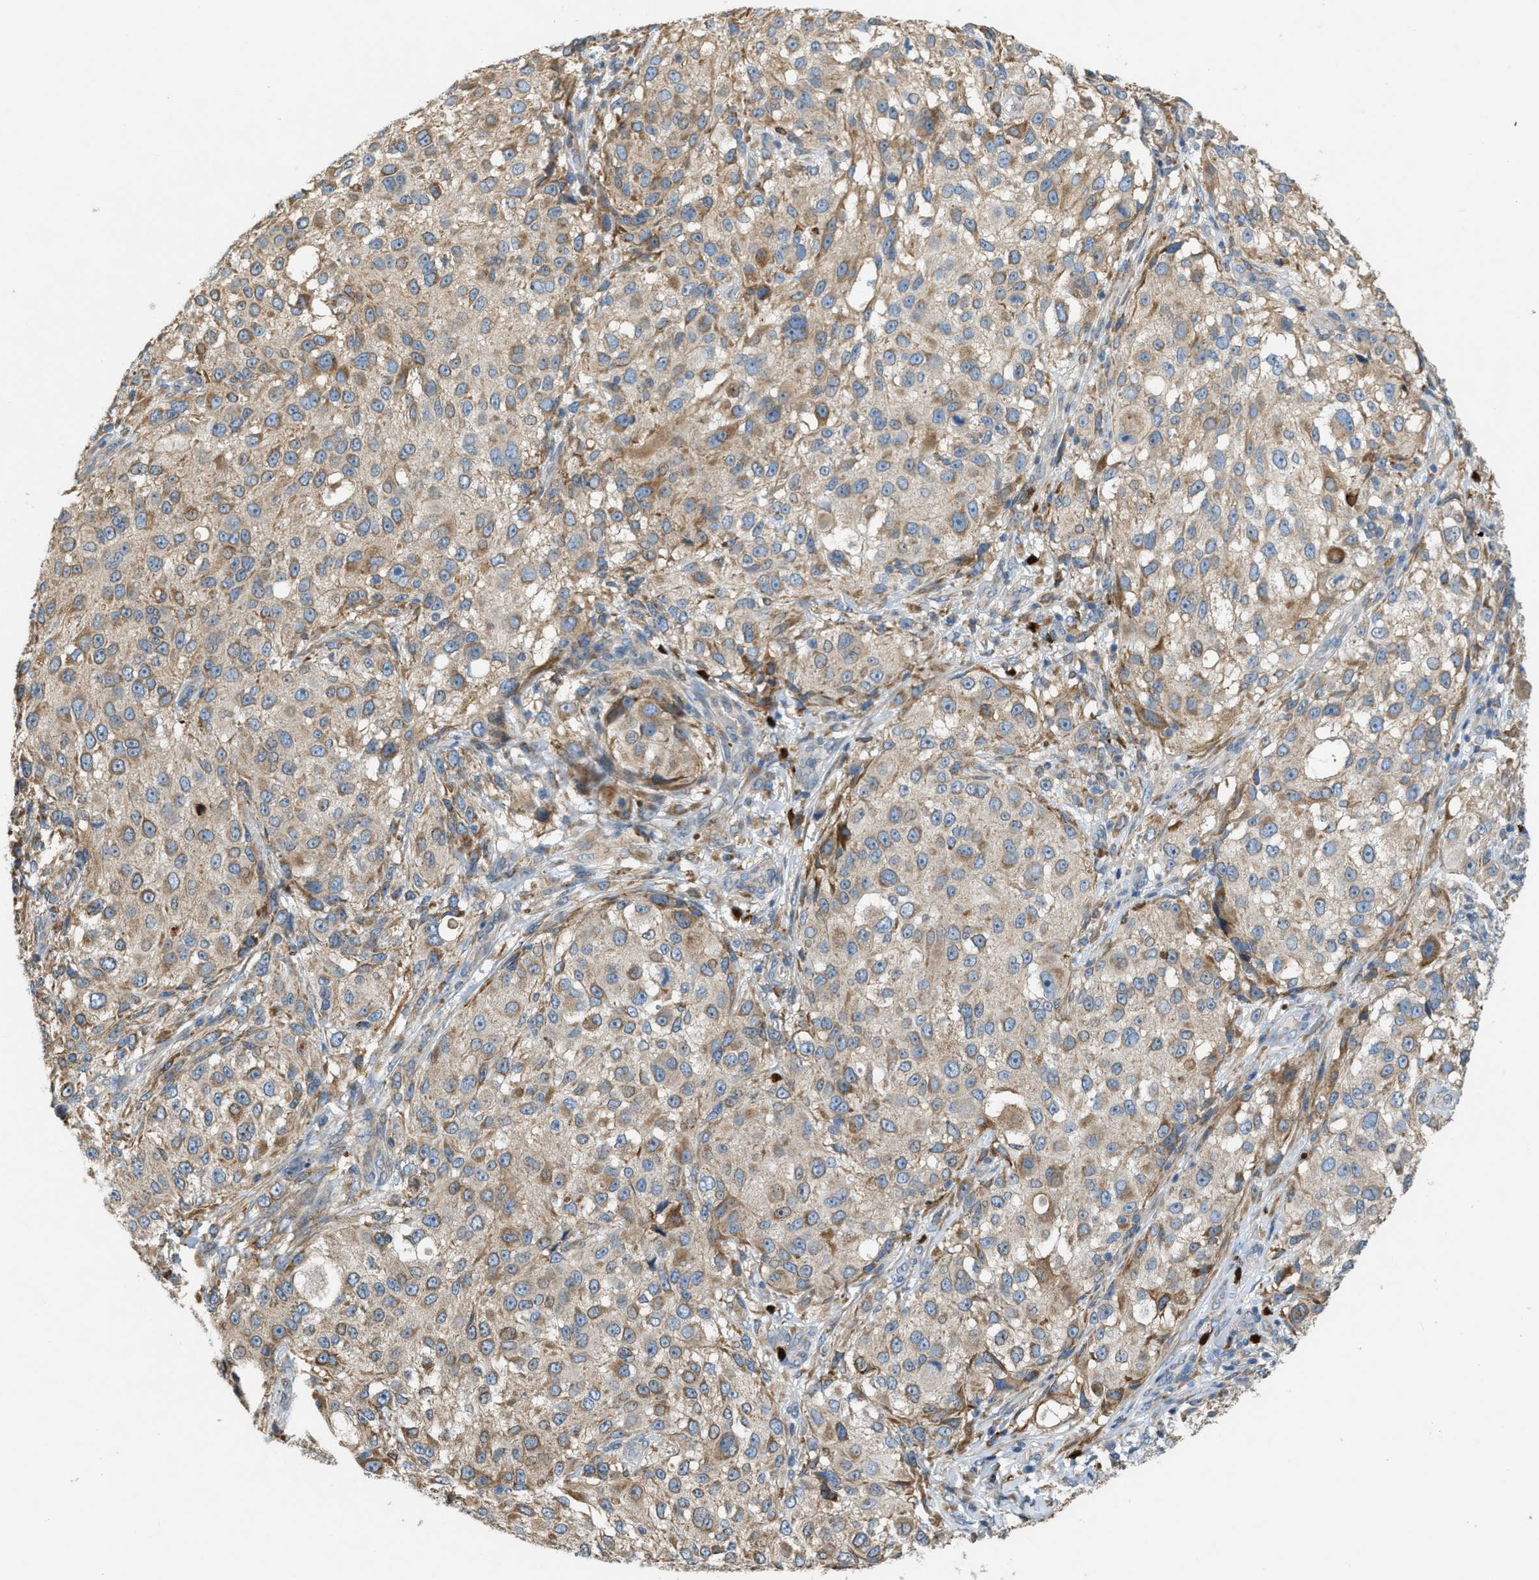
{"staining": {"intensity": "moderate", "quantity": ">75%", "location": "cytoplasmic/membranous"}, "tissue": "melanoma", "cell_type": "Tumor cells", "image_type": "cancer", "snomed": [{"axis": "morphology", "description": "Necrosis, NOS"}, {"axis": "morphology", "description": "Malignant melanoma, NOS"}, {"axis": "topography", "description": "Skin"}], "caption": "A brown stain shows moderate cytoplasmic/membranous expression of a protein in malignant melanoma tumor cells.", "gene": "TMEM68", "patient": {"sex": "female", "age": 87}}